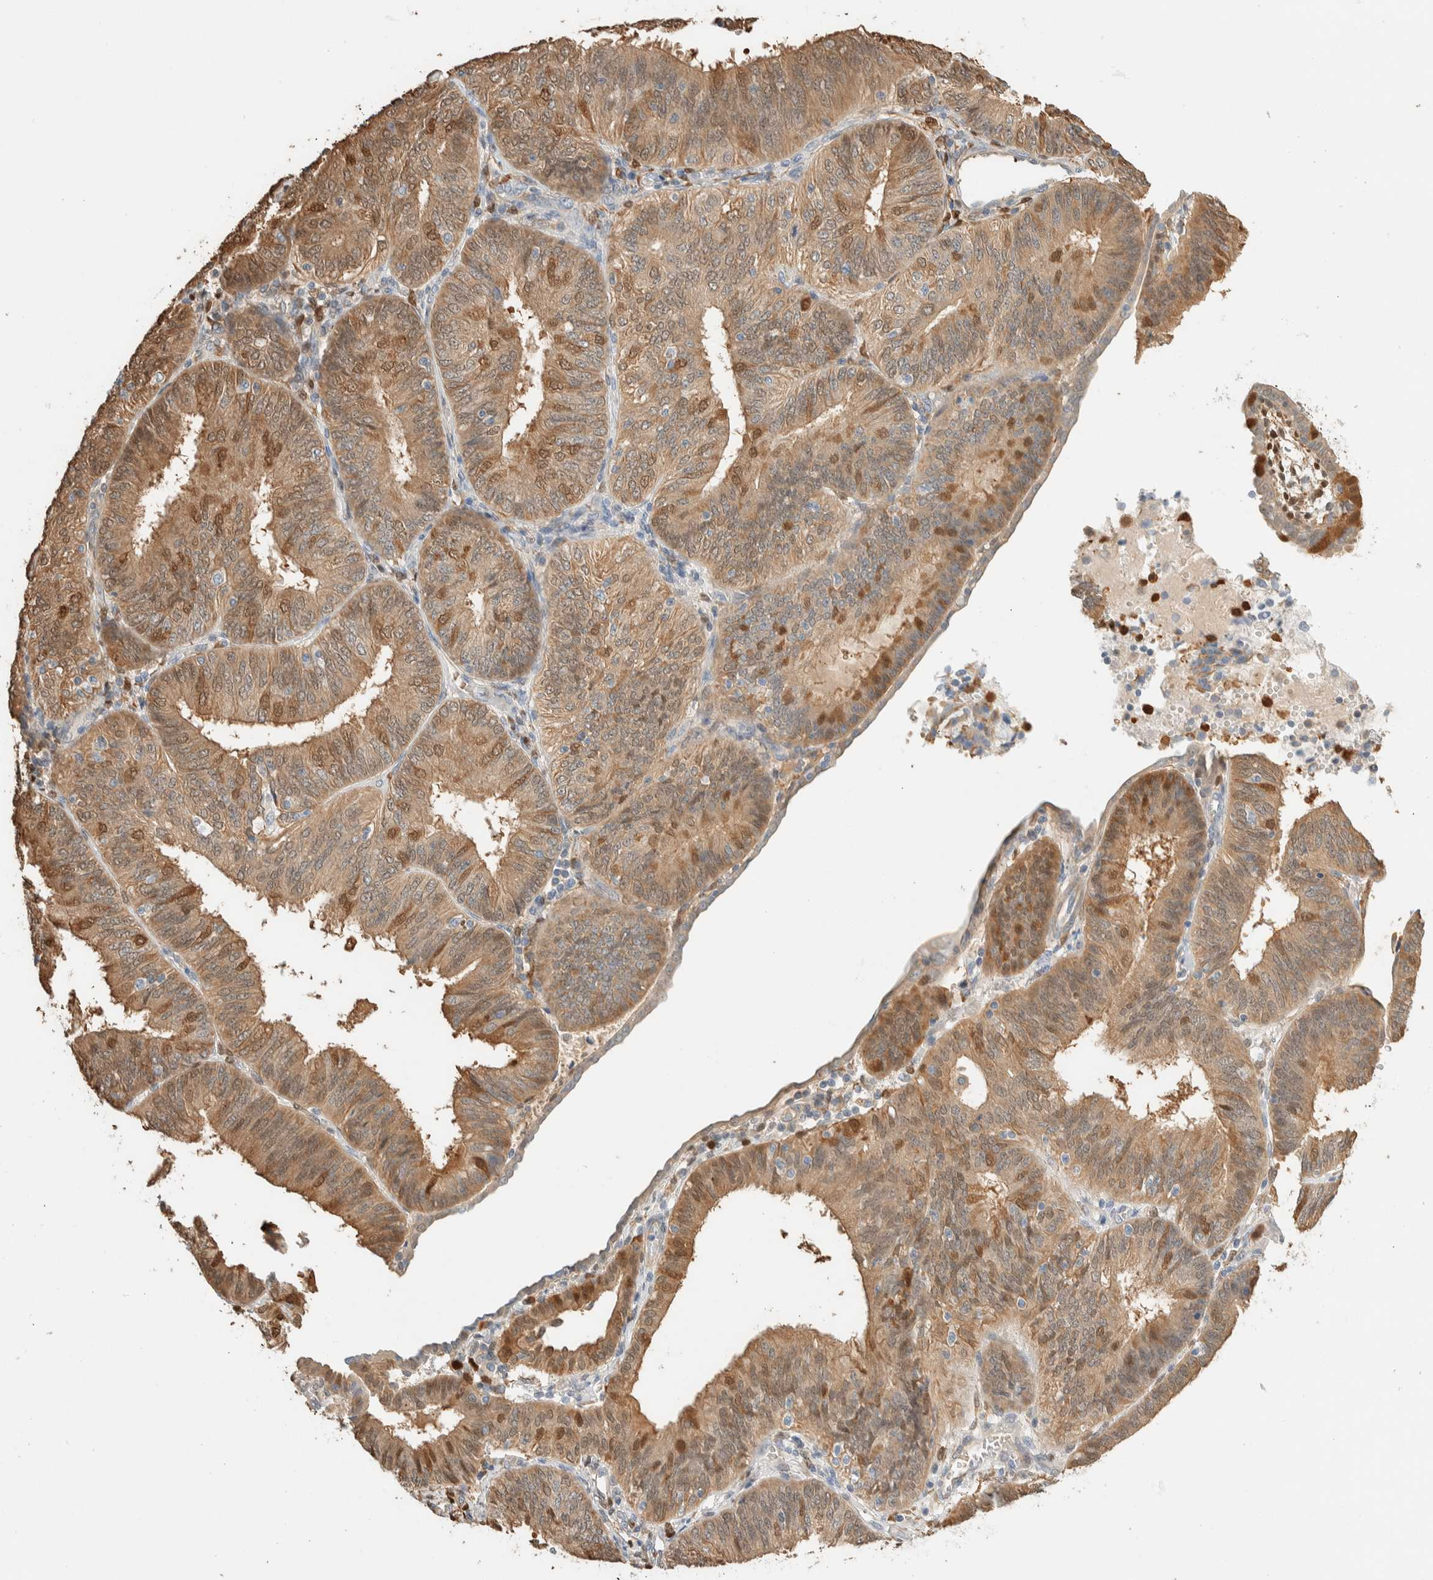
{"staining": {"intensity": "moderate", "quantity": ">75%", "location": "cytoplasmic/membranous,nuclear"}, "tissue": "endometrial cancer", "cell_type": "Tumor cells", "image_type": "cancer", "snomed": [{"axis": "morphology", "description": "Adenocarcinoma, NOS"}, {"axis": "topography", "description": "Endometrium"}], "caption": "This is a micrograph of immunohistochemistry staining of endometrial adenocarcinoma, which shows moderate staining in the cytoplasmic/membranous and nuclear of tumor cells.", "gene": "SETD4", "patient": {"sex": "female", "age": 58}}